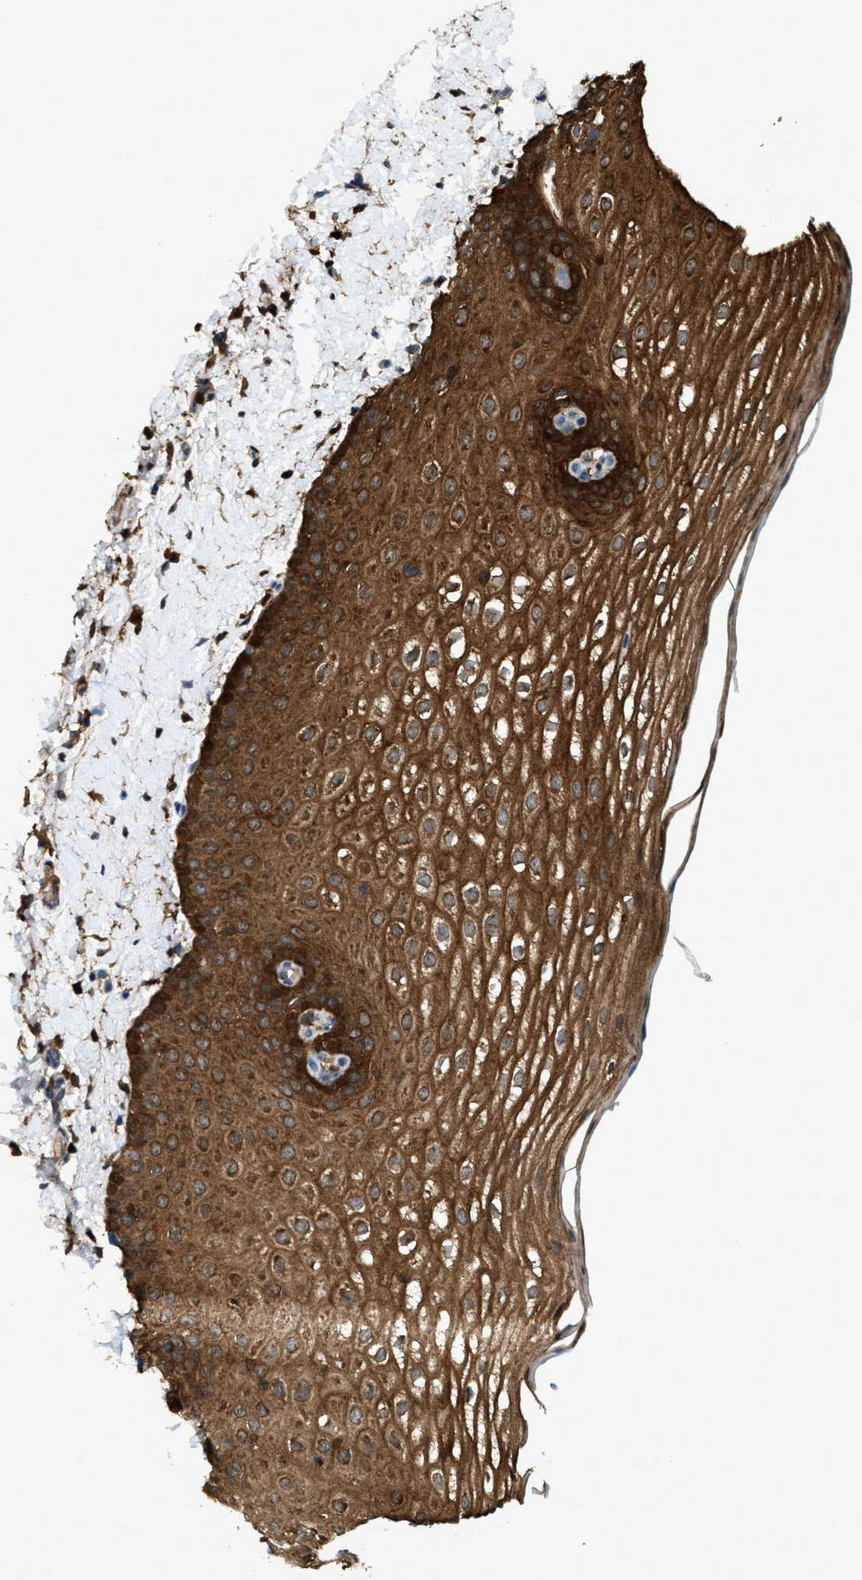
{"staining": {"intensity": "strong", "quantity": ">75%", "location": "cytoplasmic/membranous"}, "tissue": "oral mucosa", "cell_type": "Squamous epithelial cells", "image_type": "normal", "snomed": [{"axis": "morphology", "description": "Normal tissue, NOS"}, {"axis": "topography", "description": "Skin"}, {"axis": "topography", "description": "Oral tissue"}], "caption": "Protein expression analysis of benign oral mucosa demonstrates strong cytoplasmic/membranous staining in approximately >75% of squamous epithelial cells.", "gene": "SERPINB5", "patient": {"sex": "male", "age": 84}}